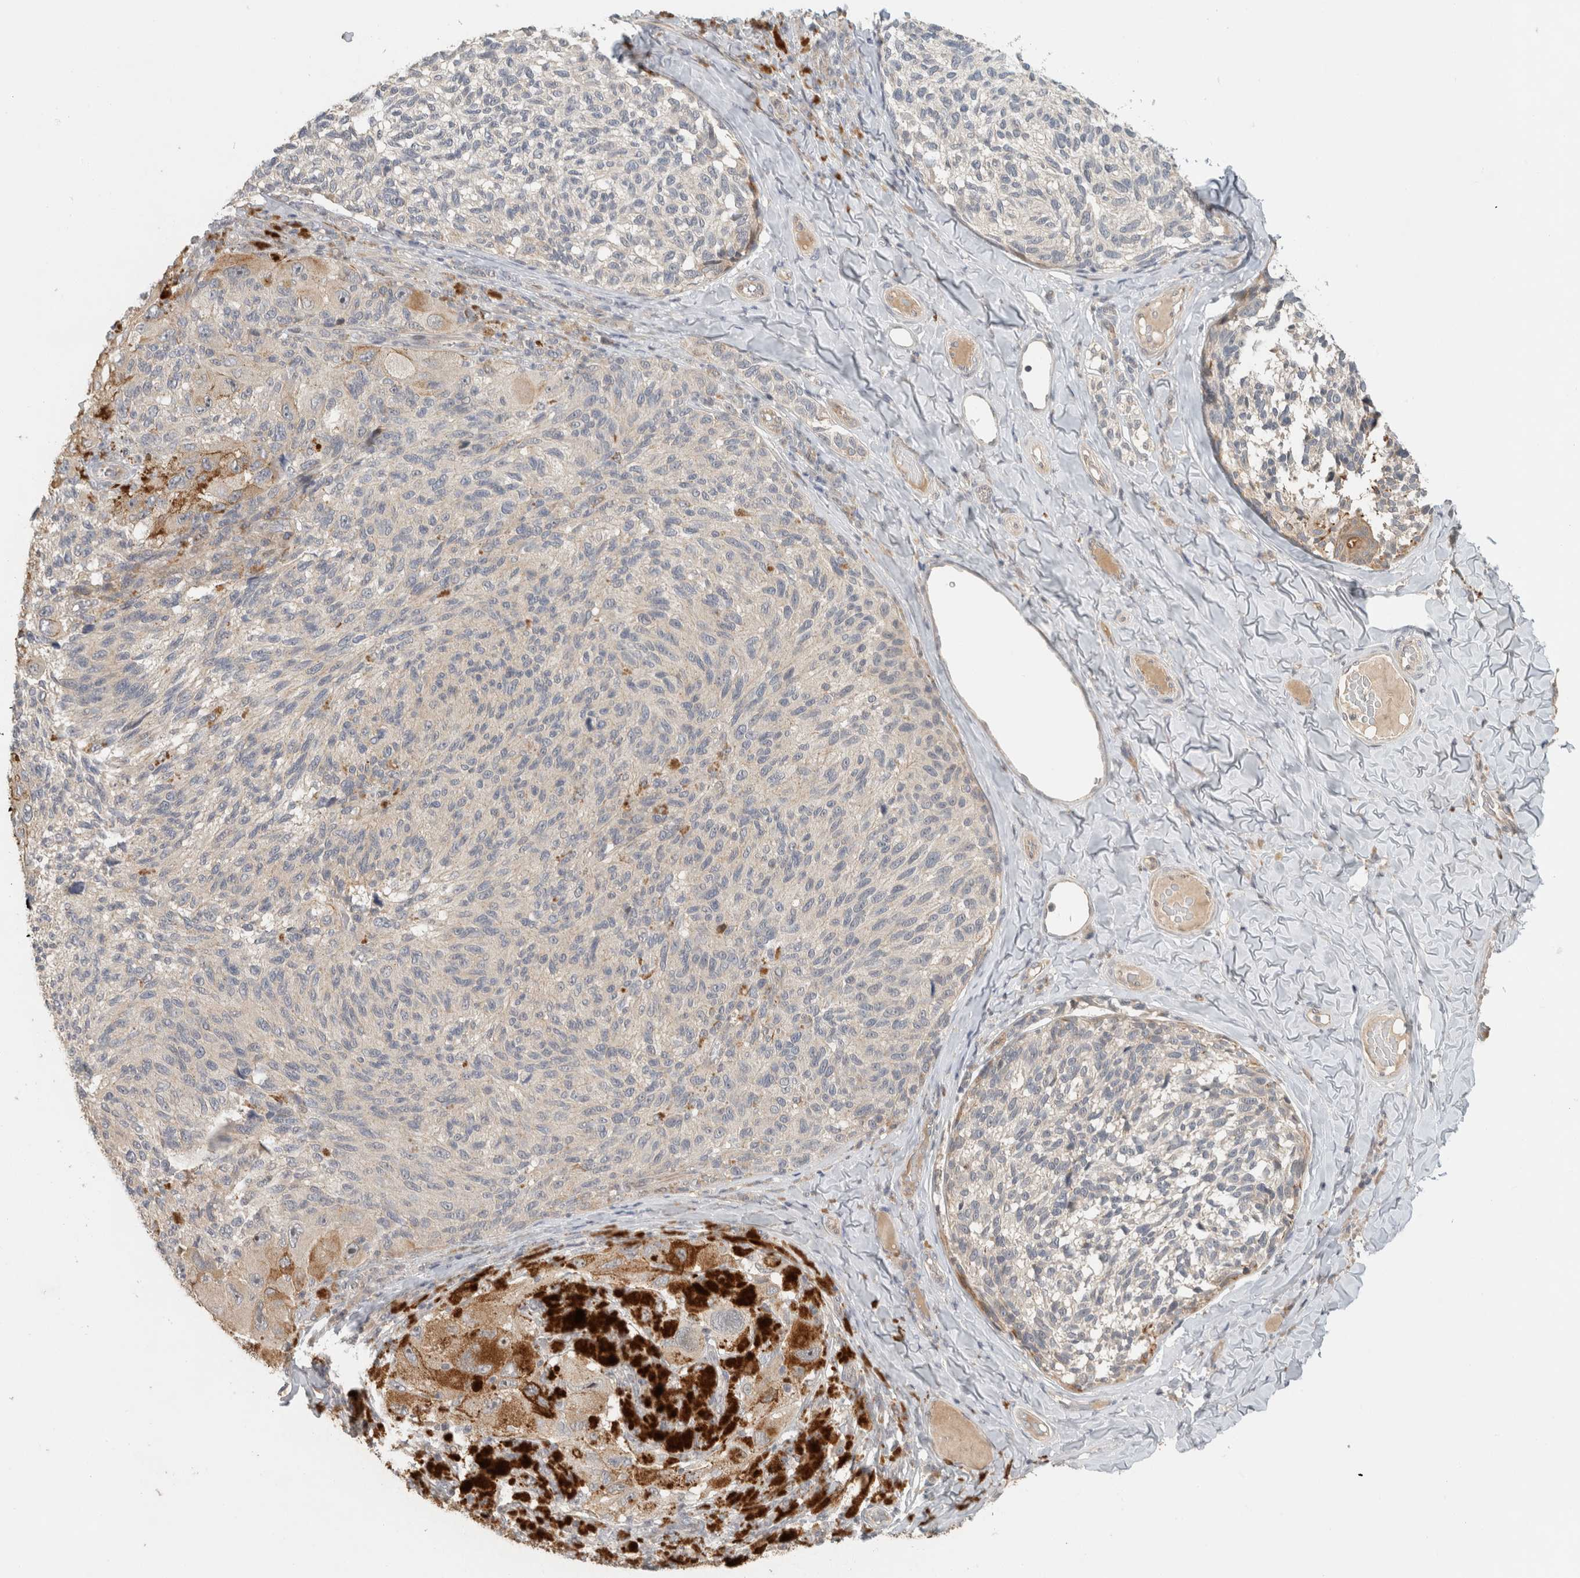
{"staining": {"intensity": "negative", "quantity": "none", "location": "none"}, "tissue": "melanoma", "cell_type": "Tumor cells", "image_type": "cancer", "snomed": [{"axis": "morphology", "description": "Malignant melanoma, NOS"}, {"axis": "topography", "description": "Skin"}], "caption": "Malignant melanoma stained for a protein using immunohistochemistry (IHC) exhibits no staining tumor cells.", "gene": "ERCC6L2", "patient": {"sex": "female", "age": 73}}